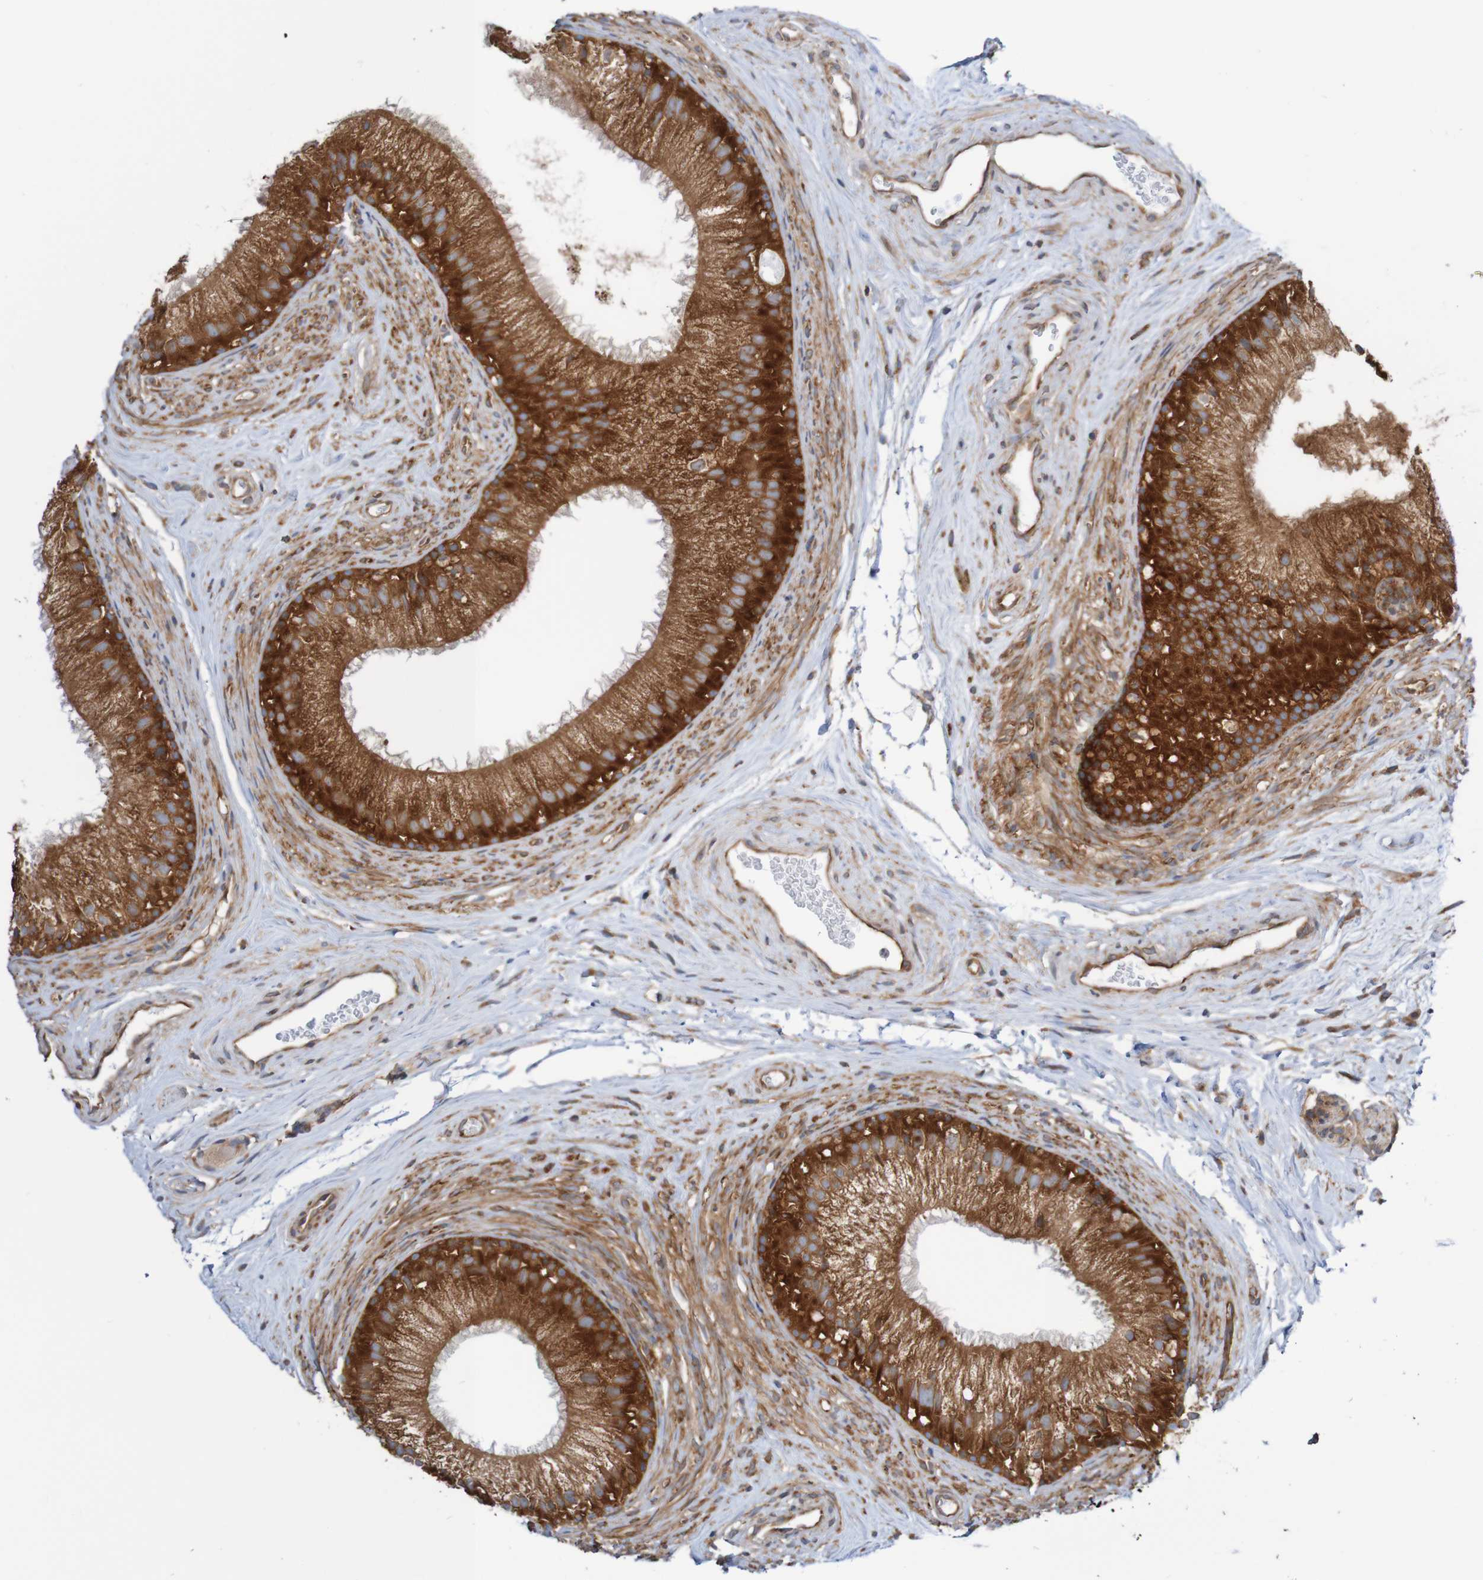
{"staining": {"intensity": "strong", "quantity": ">75%", "location": "cytoplasmic/membranous"}, "tissue": "epididymis", "cell_type": "Glandular cells", "image_type": "normal", "snomed": [{"axis": "morphology", "description": "Normal tissue, NOS"}, {"axis": "topography", "description": "Epididymis"}], "caption": "A brown stain shows strong cytoplasmic/membranous expression of a protein in glandular cells of normal epididymis.", "gene": "LRRC47", "patient": {"sex": "male", "age": 56}}